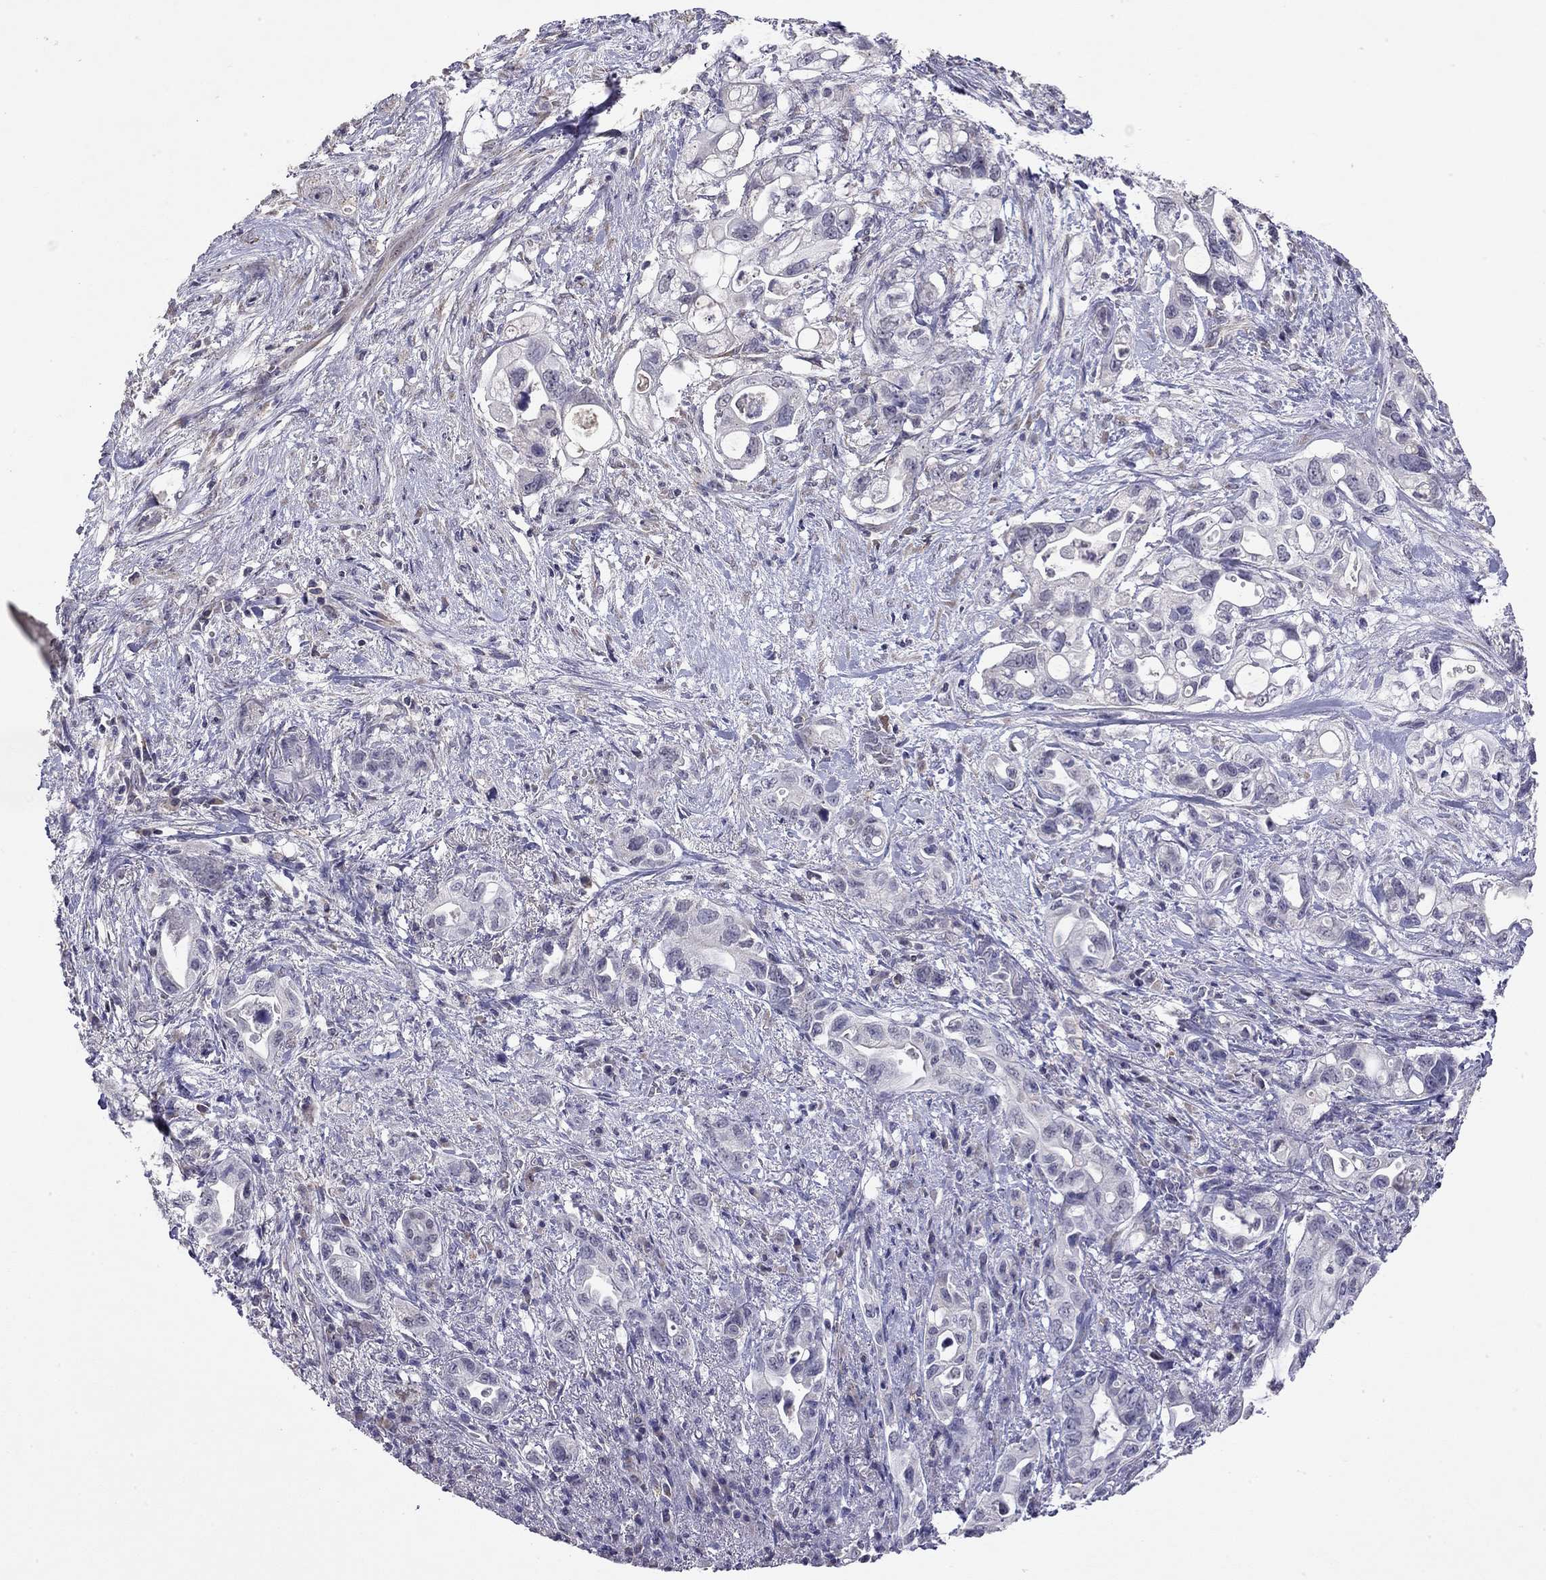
{"staining": {"intensity": "negative", "quantity": "none", "location": "none"}, "tissue": "pancreatic cancer", "cell_type": "Tumor cells", "image_type": "cancer", "snomed": [{"axis": "morphology", "description": "Adenocarcinoma, NOS"}, {"axis": "topography", "description": "Pancreas"}], "caption": "High magnification brightfield microscopy of pancreatic cancer (adenocarcinoma) stained with DAB (3,3'-diaminobenzidine) (brown) and counterstained with hematoxylin (blue): tumor cells show no significant positivity. (Brightfield microscopy of DAB (3,3'-diaminobenzidine) IHC at high magnification).", "gene": "WNK3", "patient": {"sex": "female", "age": 72}}